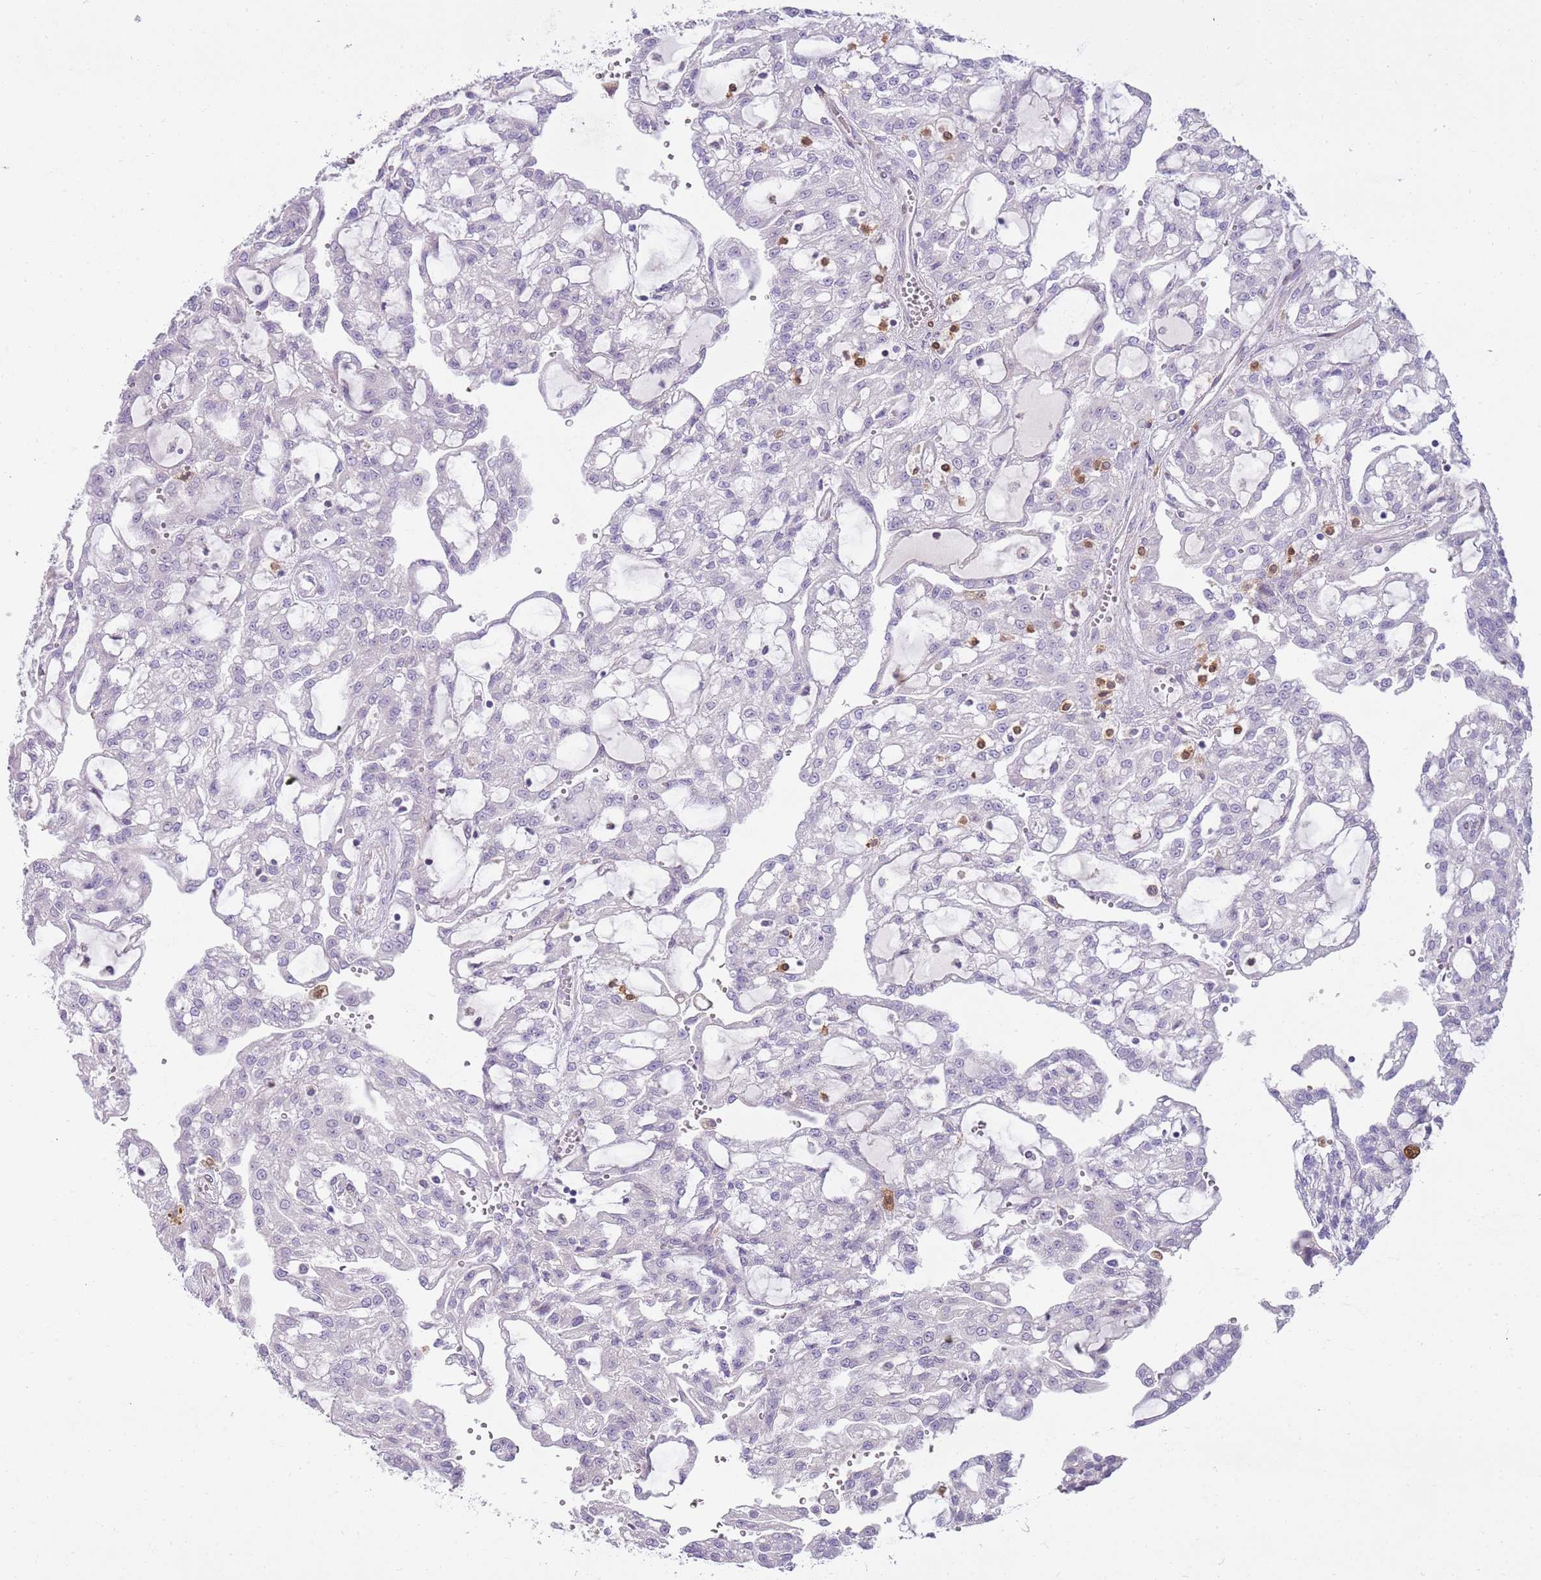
{"staining": {"intensity": "negative", "quantity": "none", "location": "none"}, "tissue": "renal cancer", "cell_type": "Tumor cells", "image_type": "cancer", "snomed": [{"axis": "morphology", "description": "Adenocarcinoma, NOS"}, {"axis": "topography", "description": "Kidney"}], "caption": "IHC micrograph of renal cancer stained for a protein (brown), which exhibits no positivity in tumor cells.", "gene": "DIPK1C", "patient": {"sex": "male", "age": 63}}